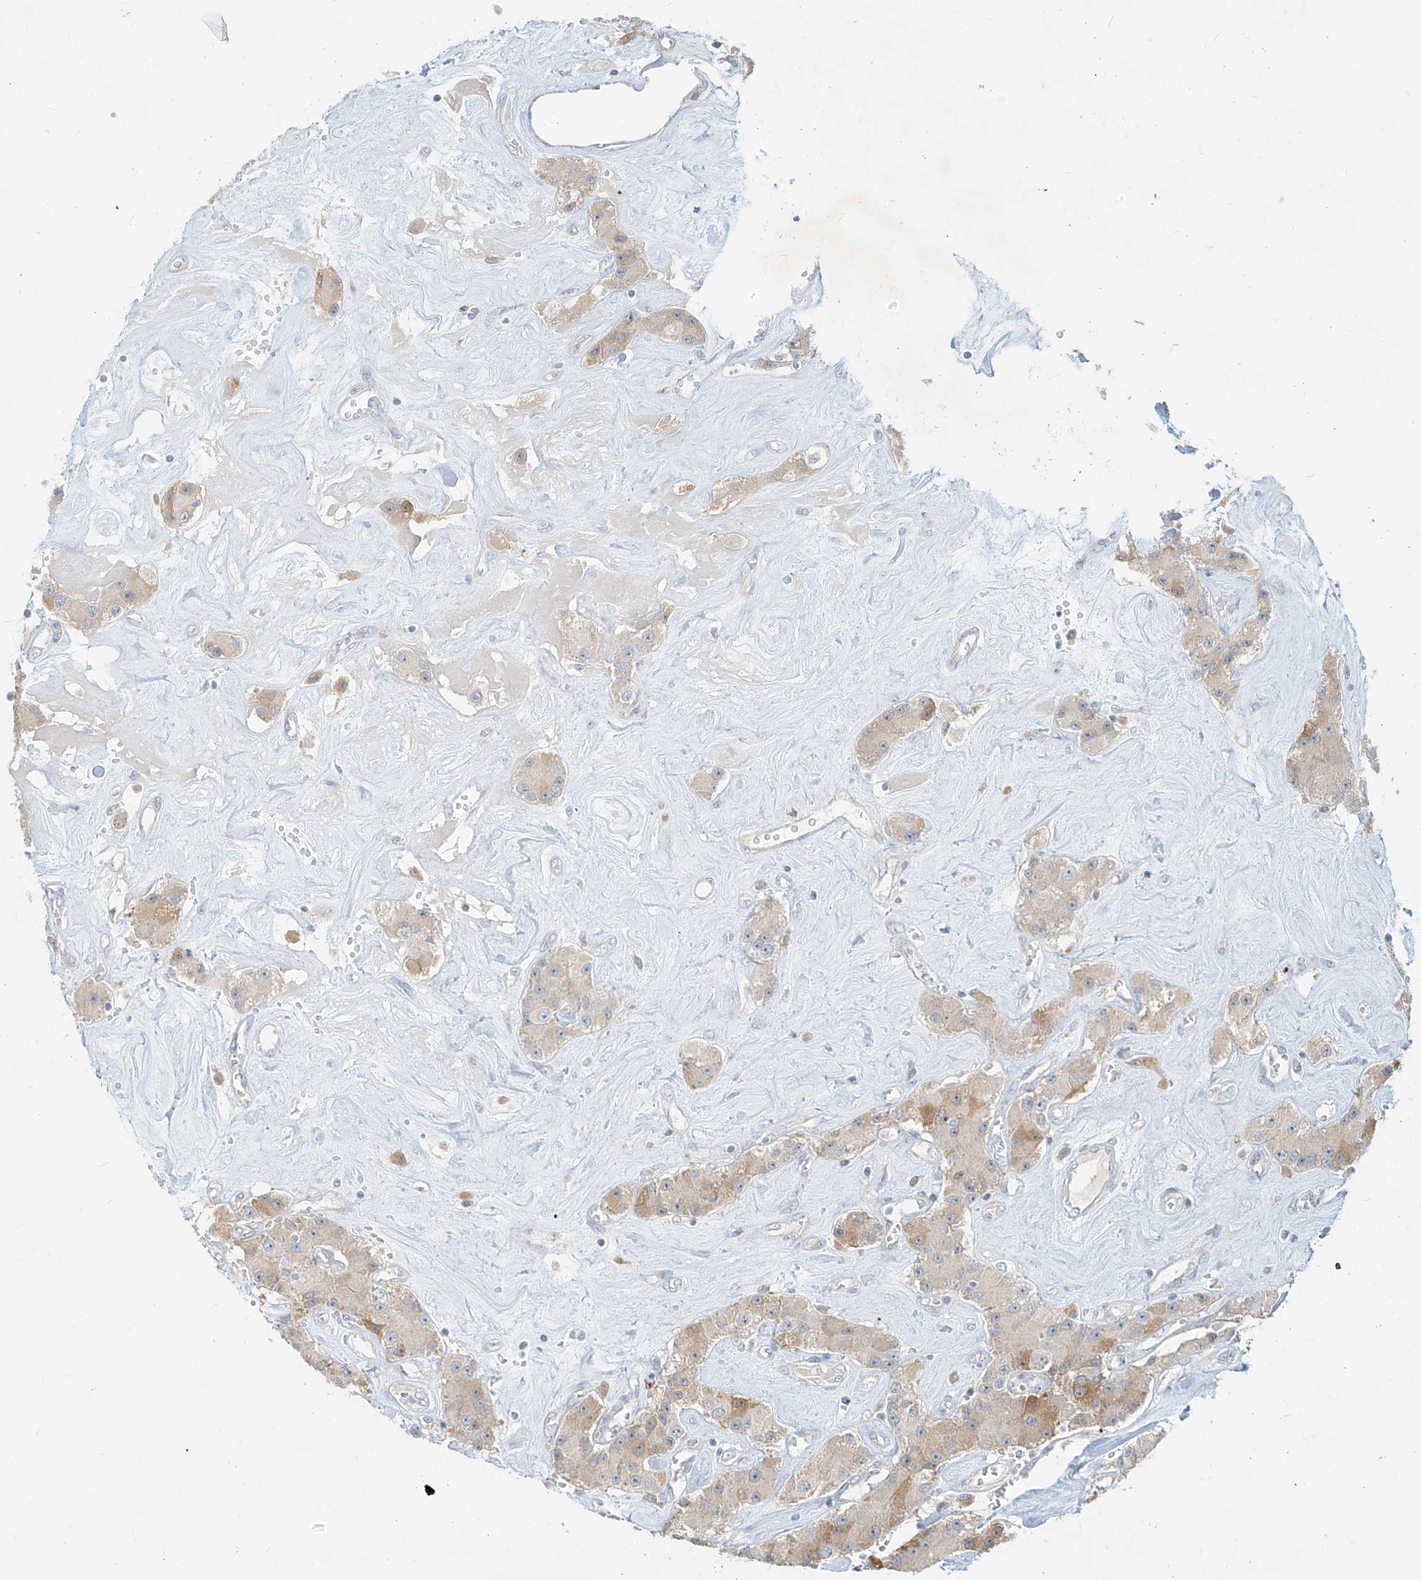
{"staining": {"intensity": "moderate", "quantity": "<25%", "location": "cytoplasmic/membranous"}, "tissue": "carcinoid", "cell_type": "Tumor cells", "image_type": "cancer", "snomed": [{"axis": "morphology", "description": "Carcinoid, malignant, NOS"}, {"axis": "topography", "description": "Pancreas"}], "caption": "Carcinoid was stained to show a protein in brown. There is low levels of moderate cytoplasmic/membranous expression in approximately <25% of tumor cells.", "gene": "C2orf42", "patient": {"sex": "male", "age": 41}}